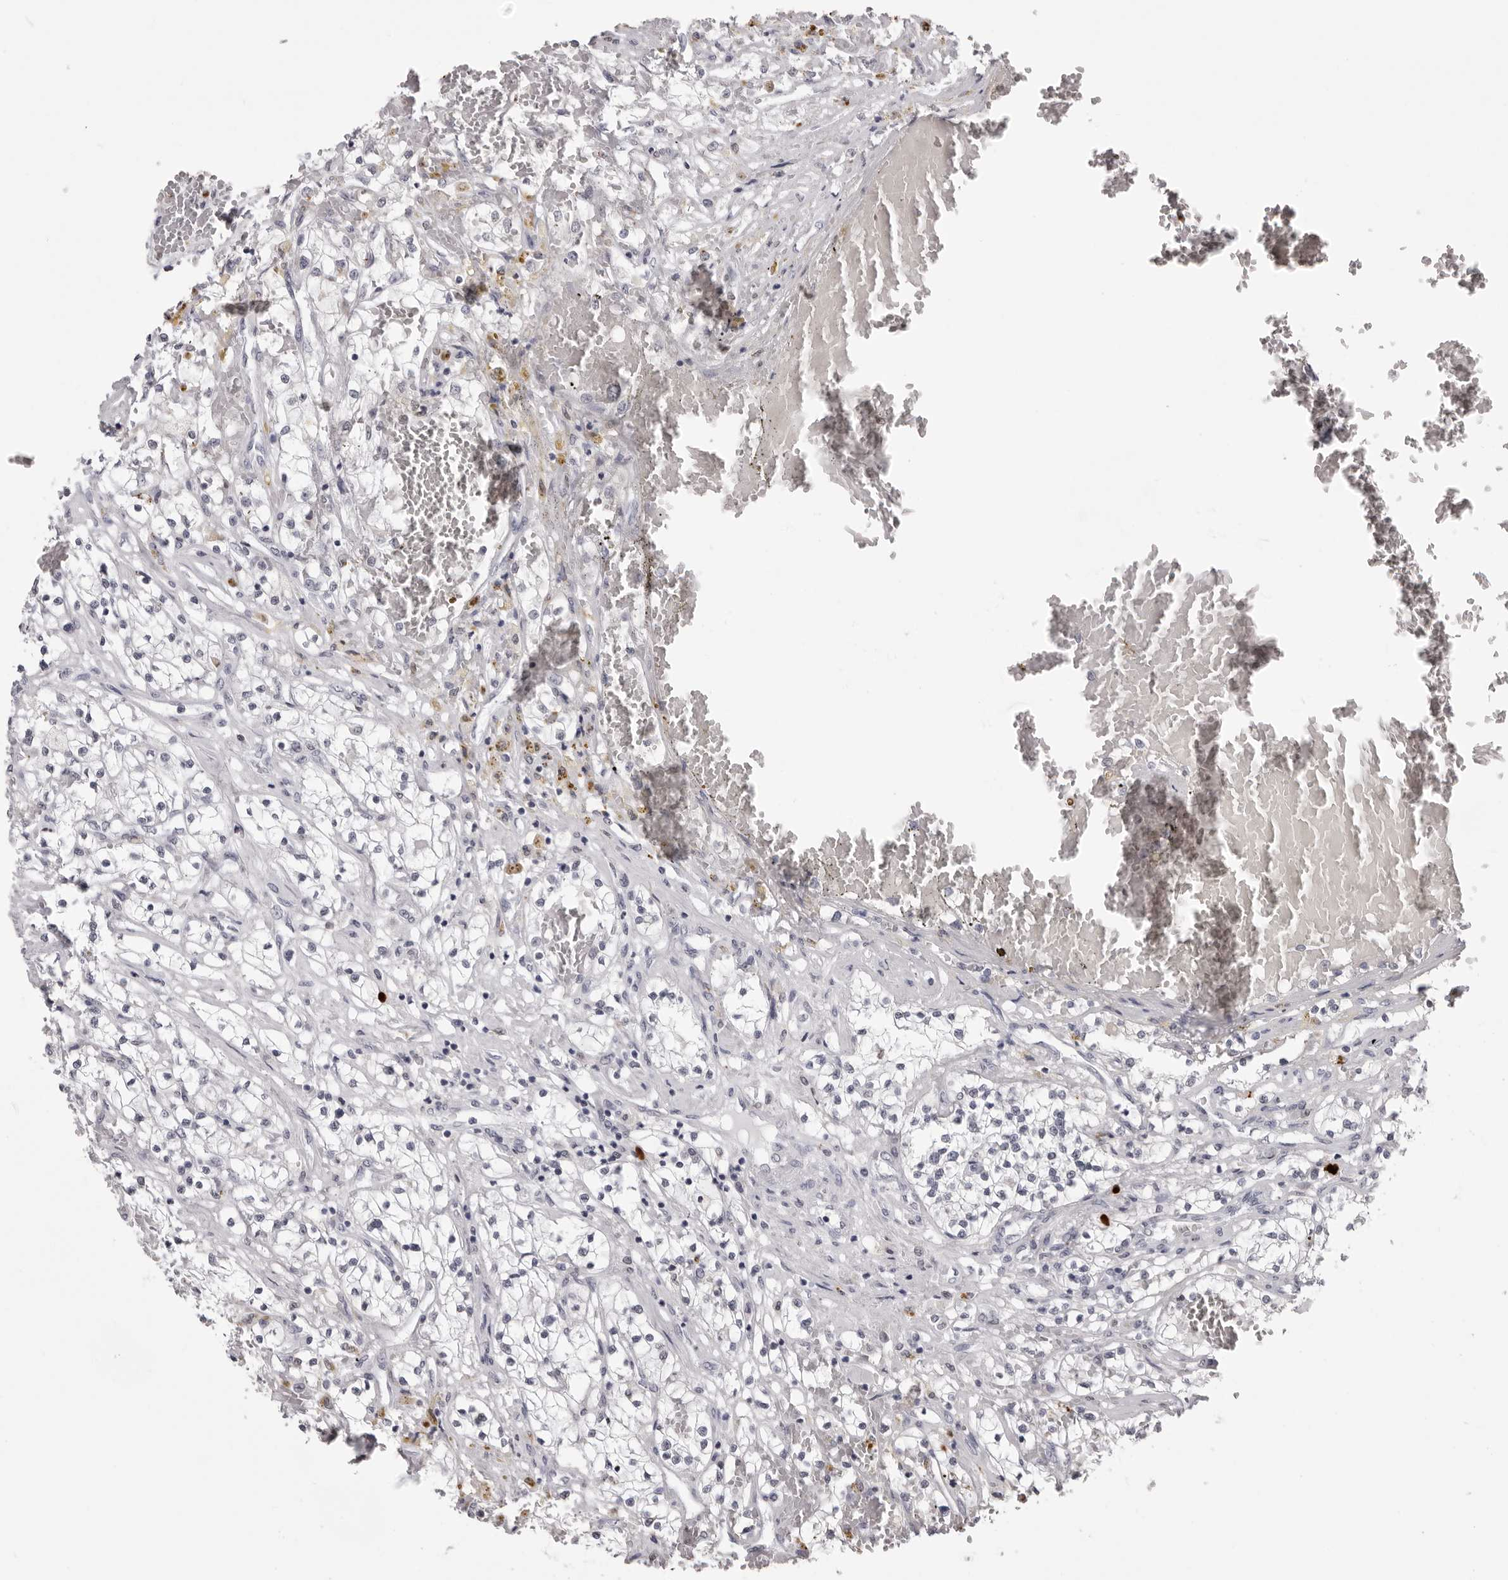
{"staining": {"intensity": "moderate", "quantity": "25%-75%", "location": "cytoplasmic/membranous"}, "tissue": "renal cancer", "cell_type": "Tumor cells", "image_type": "cancer", "snomed": [{"axis": "morphology", "description": "Normal tissue, NOS"}, {"axis": "morphology", "description": "Adenocarcinoma, NOS"}, {"axis": "topography", "description": "Kidney"}], "caption": "The immunohistochemical stain highlights moderate cytoplasmic/membranous staining in tumor cells of renal cancer (adenocarcinoma) tissue.", "gene": "IL31", "patient": {"sex": "male", "age": 68}}